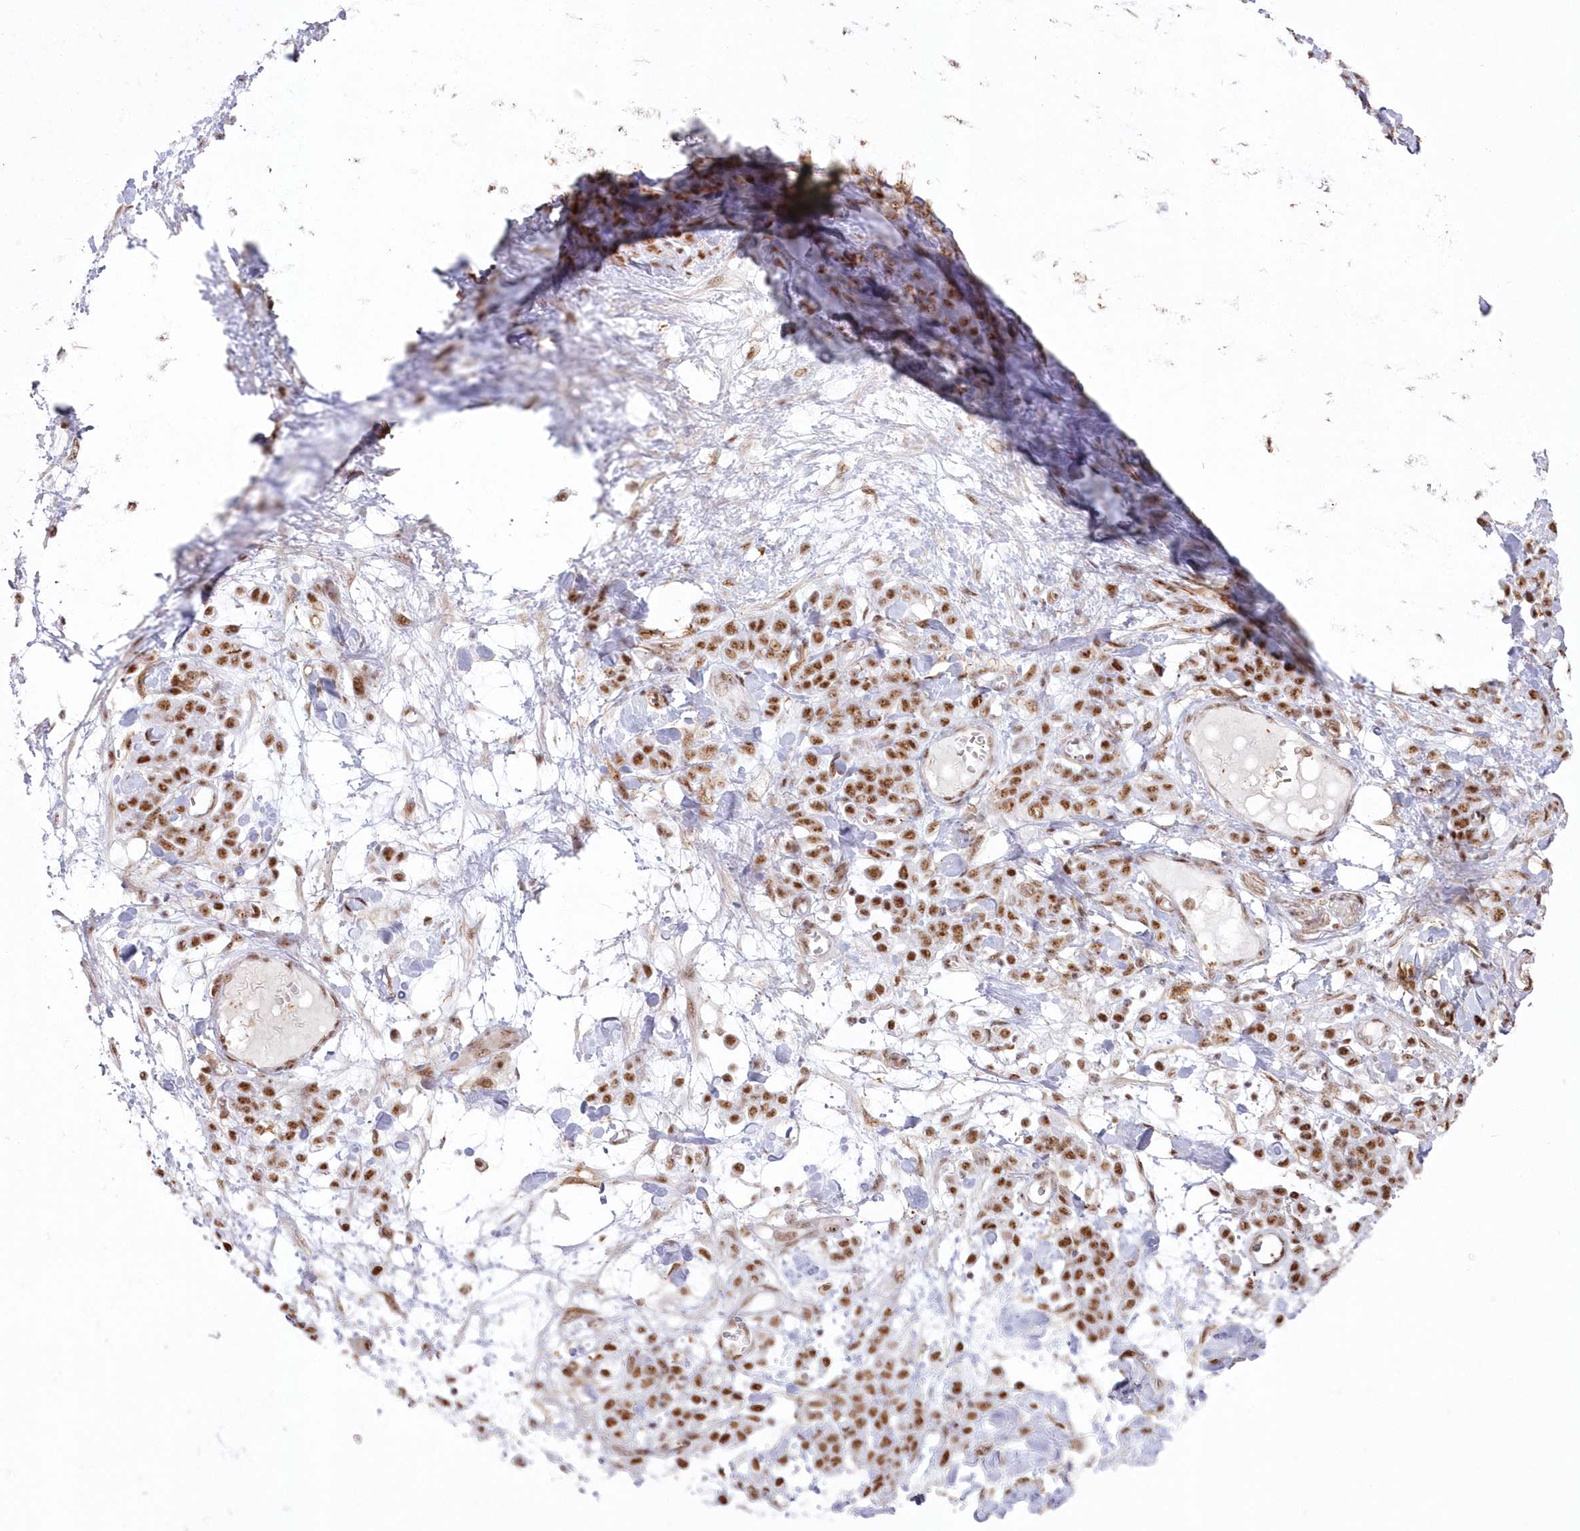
{"staining": {"intensity": "moderate", "quantity": ">75%", "location": "nuclear"}, "tissue": "stomach cancer", "cell_type": "Tumor cells", "image_type": "cancer", "snomed": [{"axis": "morphology", "description": "Normal tissue, NOS"}, {"axis": "morphology", "description": "Adenocarcinoma, NOS"}, {"axis": "topography", "description": "Stomach"}], "caption": "A brown stain highlights moderate nuclear expression of a protein in stomach cancer (adenocarcinoma) tumor cells. (DAB (3,3'-diaminobenzidine) = brown stain, brightfield microscopy at high magnification).", "gene": "DDX46", "patient": {"sex": "male", "age": 82}}